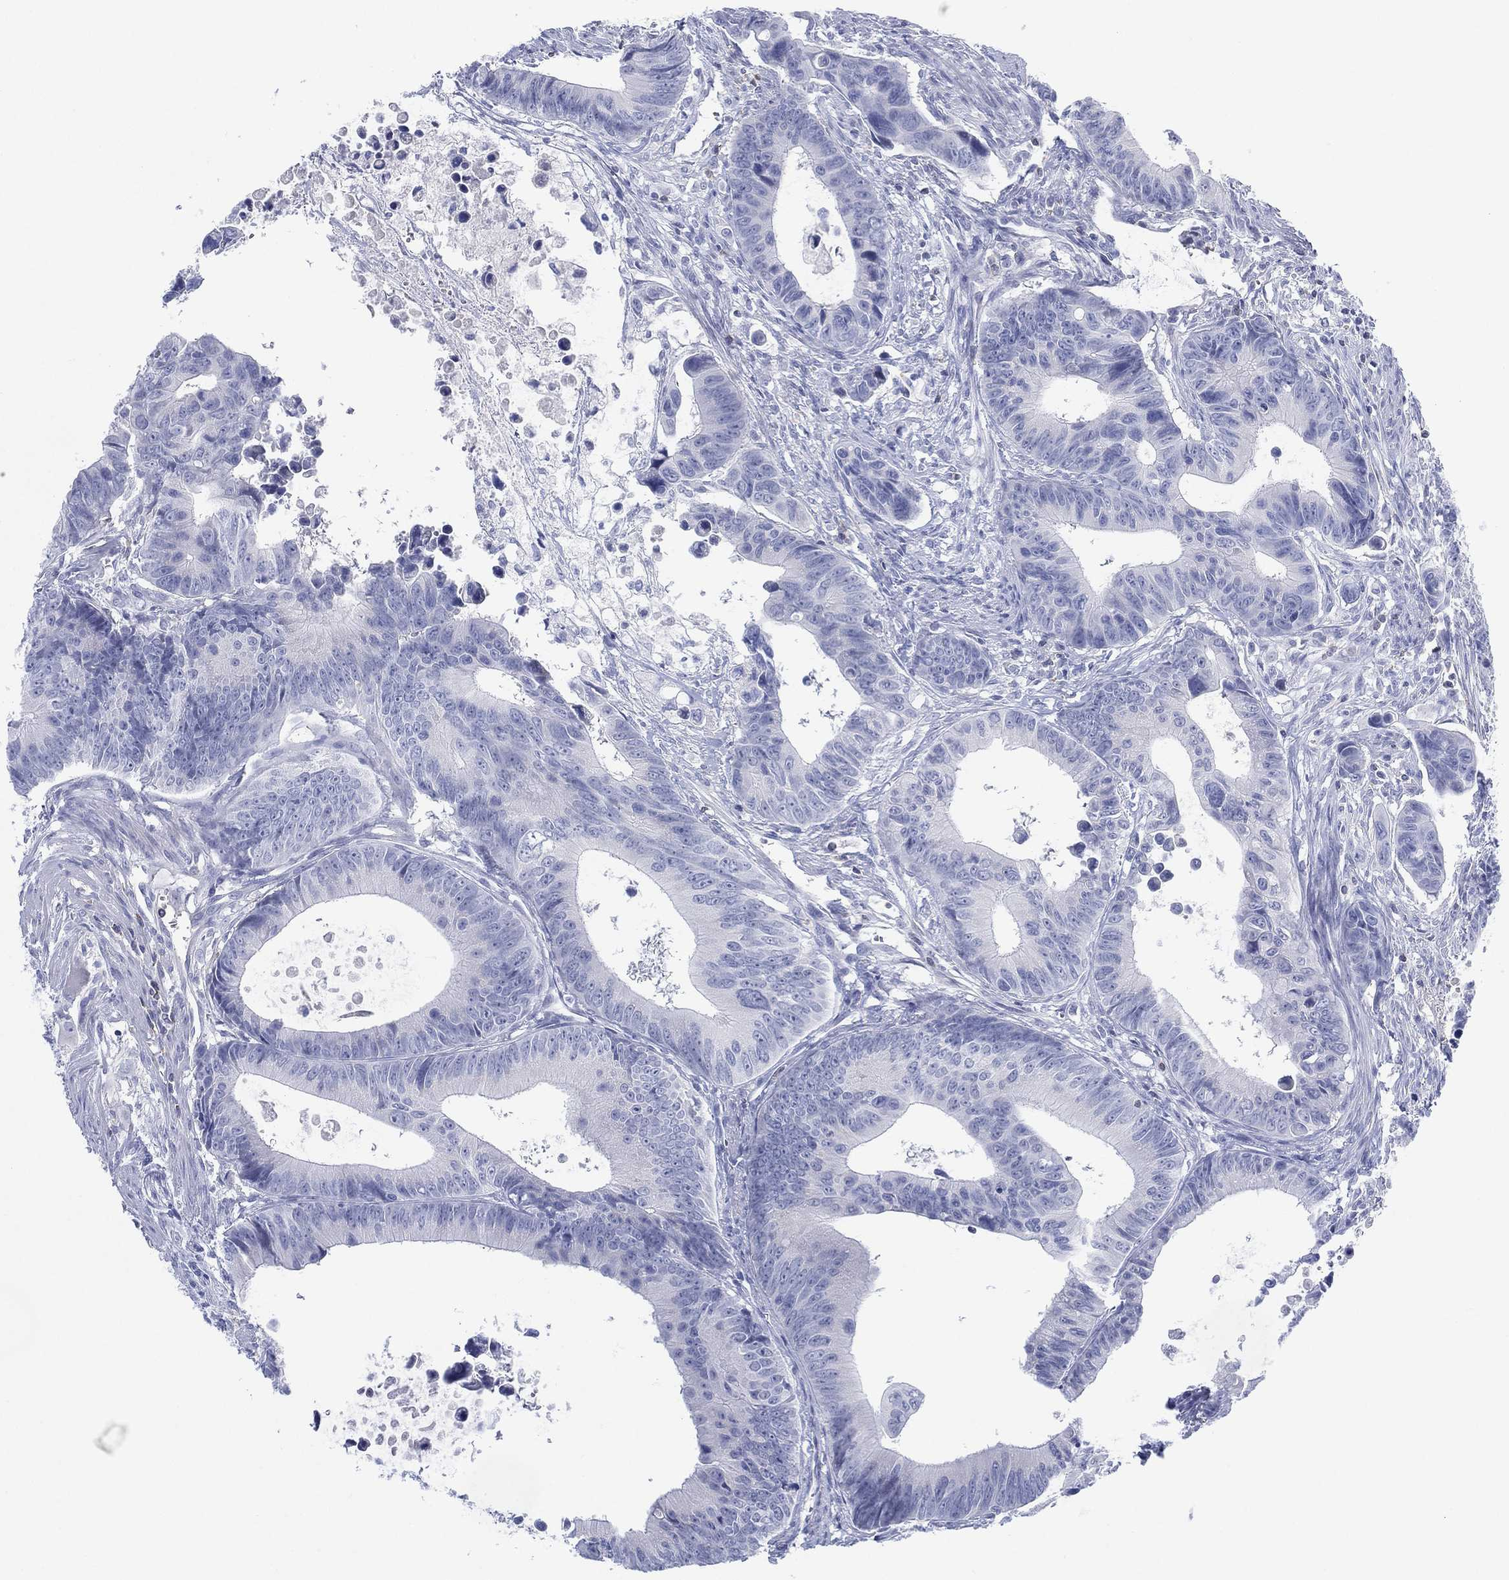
{"staining": {"intensity": "negative", "quantity": "none", "location": "none"}, "tissue": "colorectal cancer", "cell_type": "Tumor cells", "image_type": "cancer", "snomed": [{"axis": "morphology", "description": "Adenocarcinoma, NOS"}, {"axis": "topography", "description": "Colon"}], "caption": "Colorectal adenocarcinoma was stained to show a protein in brown. There is no significant staining in tumor cells. (DAB immunohistochemistry visualized using brightfield microscopy, high magnification).", "gene": "SEPTIN1", "patient": {"sex": "female", "age": 87}}